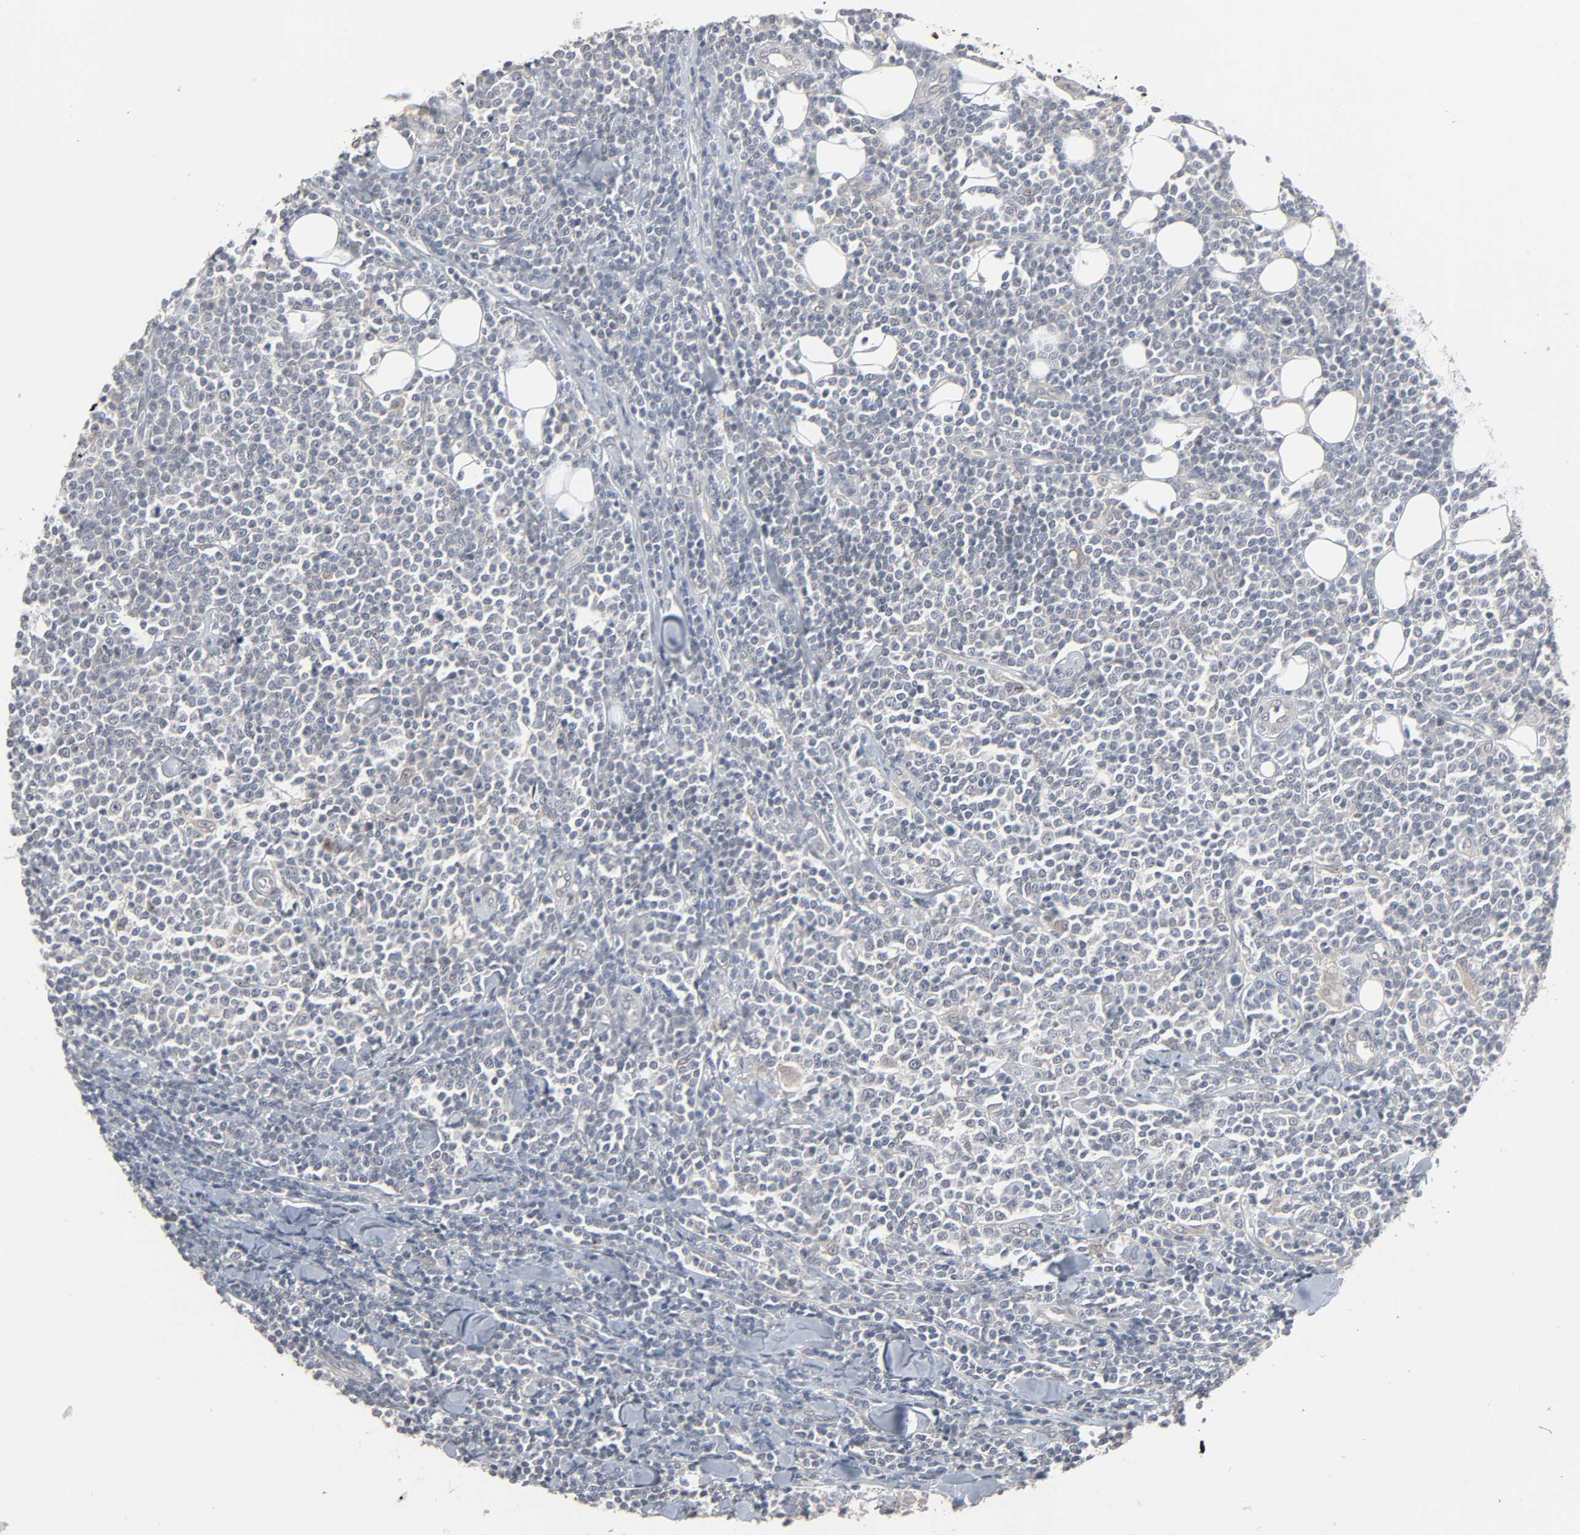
{"staining": {"intensity": "negative", "quantity": "none", "location": "none"}, "tissue": "lymphoma", "cell_type": "Tumor cells", "image_type": "cancer", "snomed": [{"axis": "morphology", "description": "Malignant lymphoma, non-Hodgkin's type, Low grade"}, {"axis": "topography", "description": "Soft tissue"}], "caption": "An immunohistochemistry (IHC) photomicrograph of low-grade malignant lymphoma, non-Hodgkin's type is shown. There is no staining in tumor cells of low-grade malignant lymphoma, non-Hodgkin's type.", "gene": "ZNF222", "patient": {"sex": "male", "age": 92}}